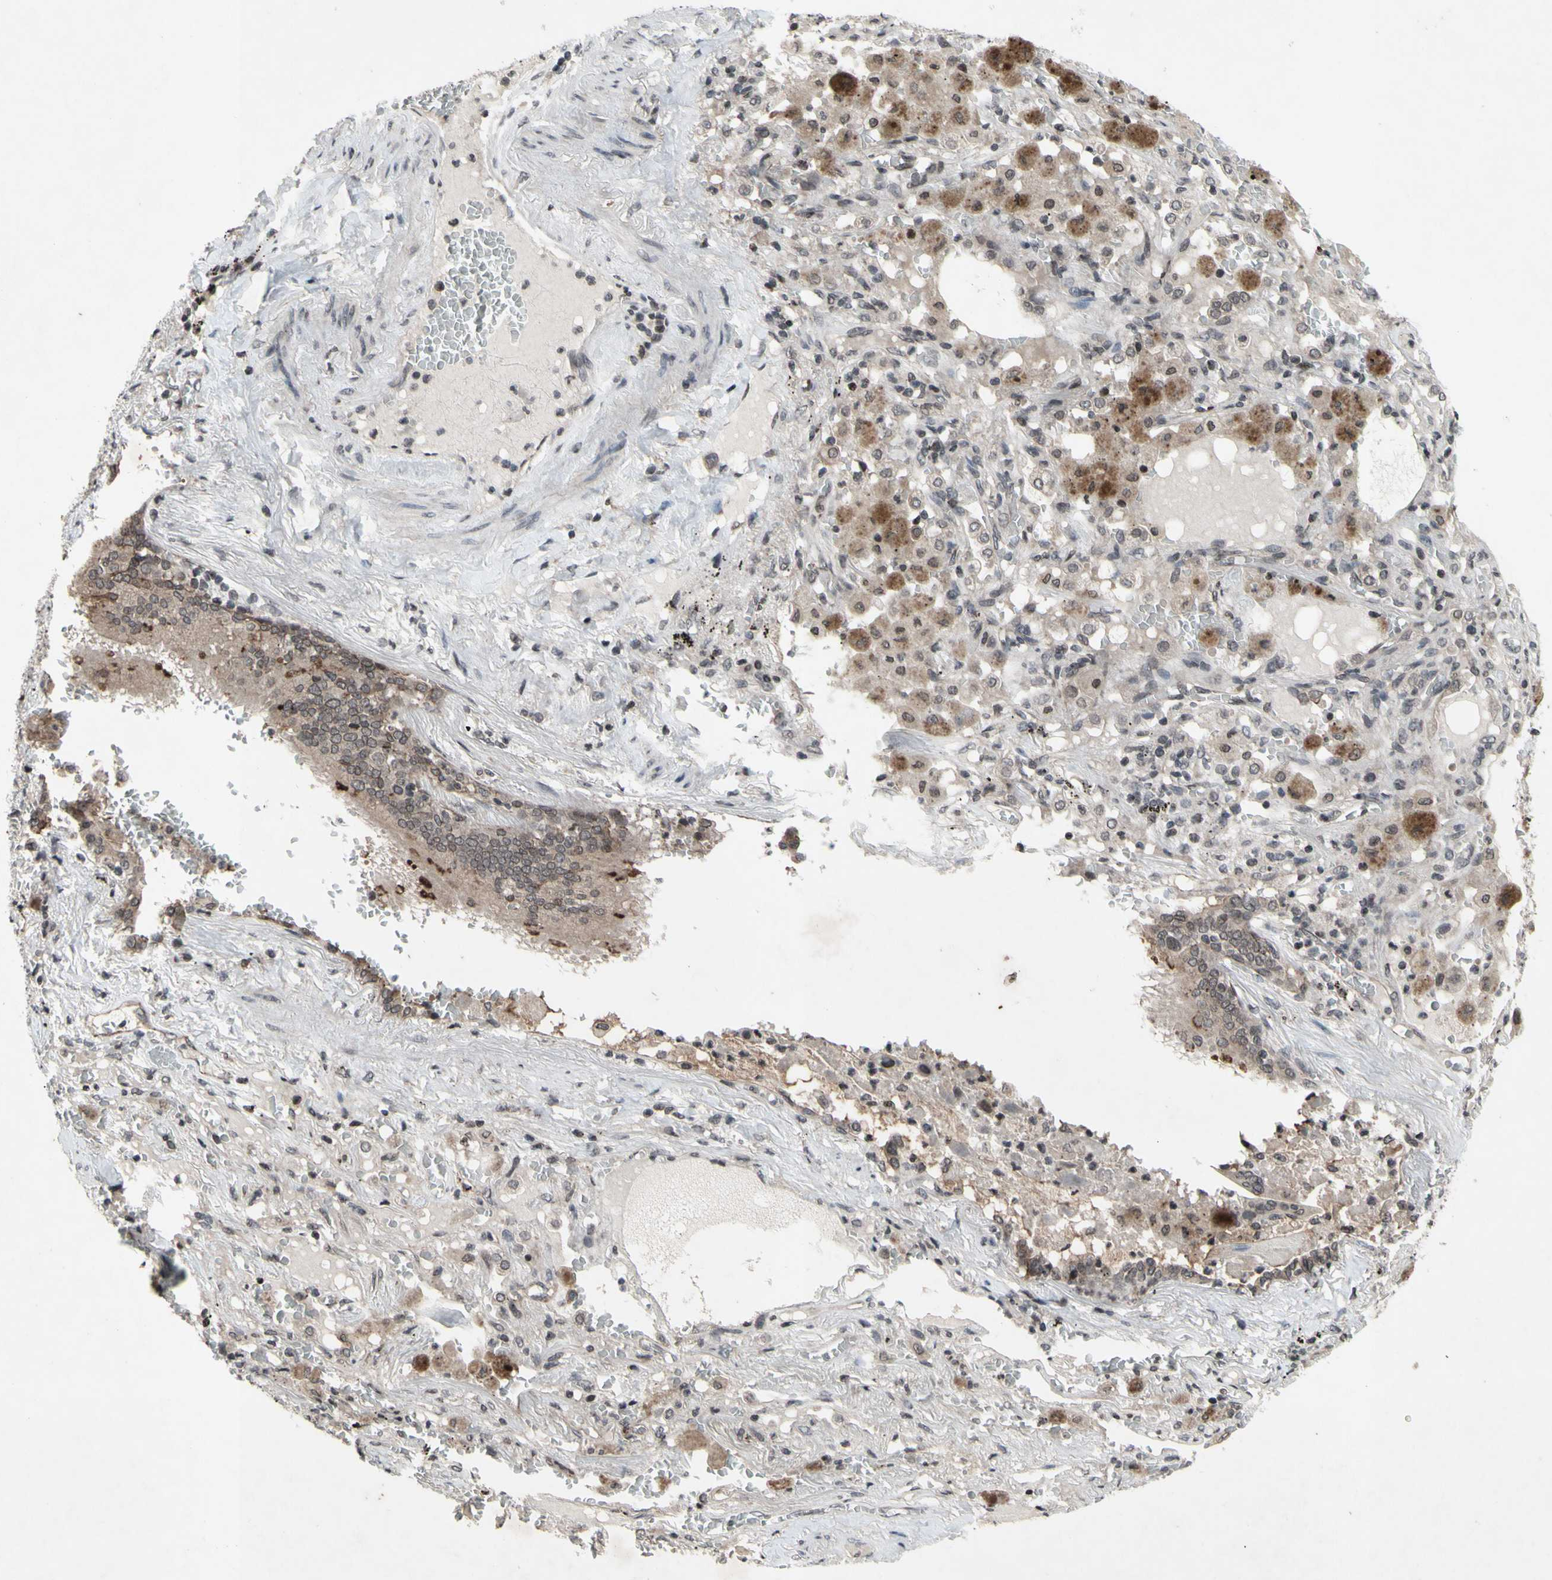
{"staining": {"intensity": "moderate", "quantity": "<25%", "location": "cytoplasmic/membranous"}, "tissue": "lung cancer", "cell_type": "Tumor cells", "image_type": "cancer", "snomed": [{"axis": "morphology", "description": "Squamous cell carcinoma, NOS"}, {"axis": "topography", "description": "Lung"}], "caption": "This image shows immunohistochemistry staining of human squamous cell carcinoma (lung), with low moderate cytoplasmic/membranous positivity in approximately <25% of tumor cells.", "gene": "XPO1", "patient": {"sex": "male", "age": 57}}